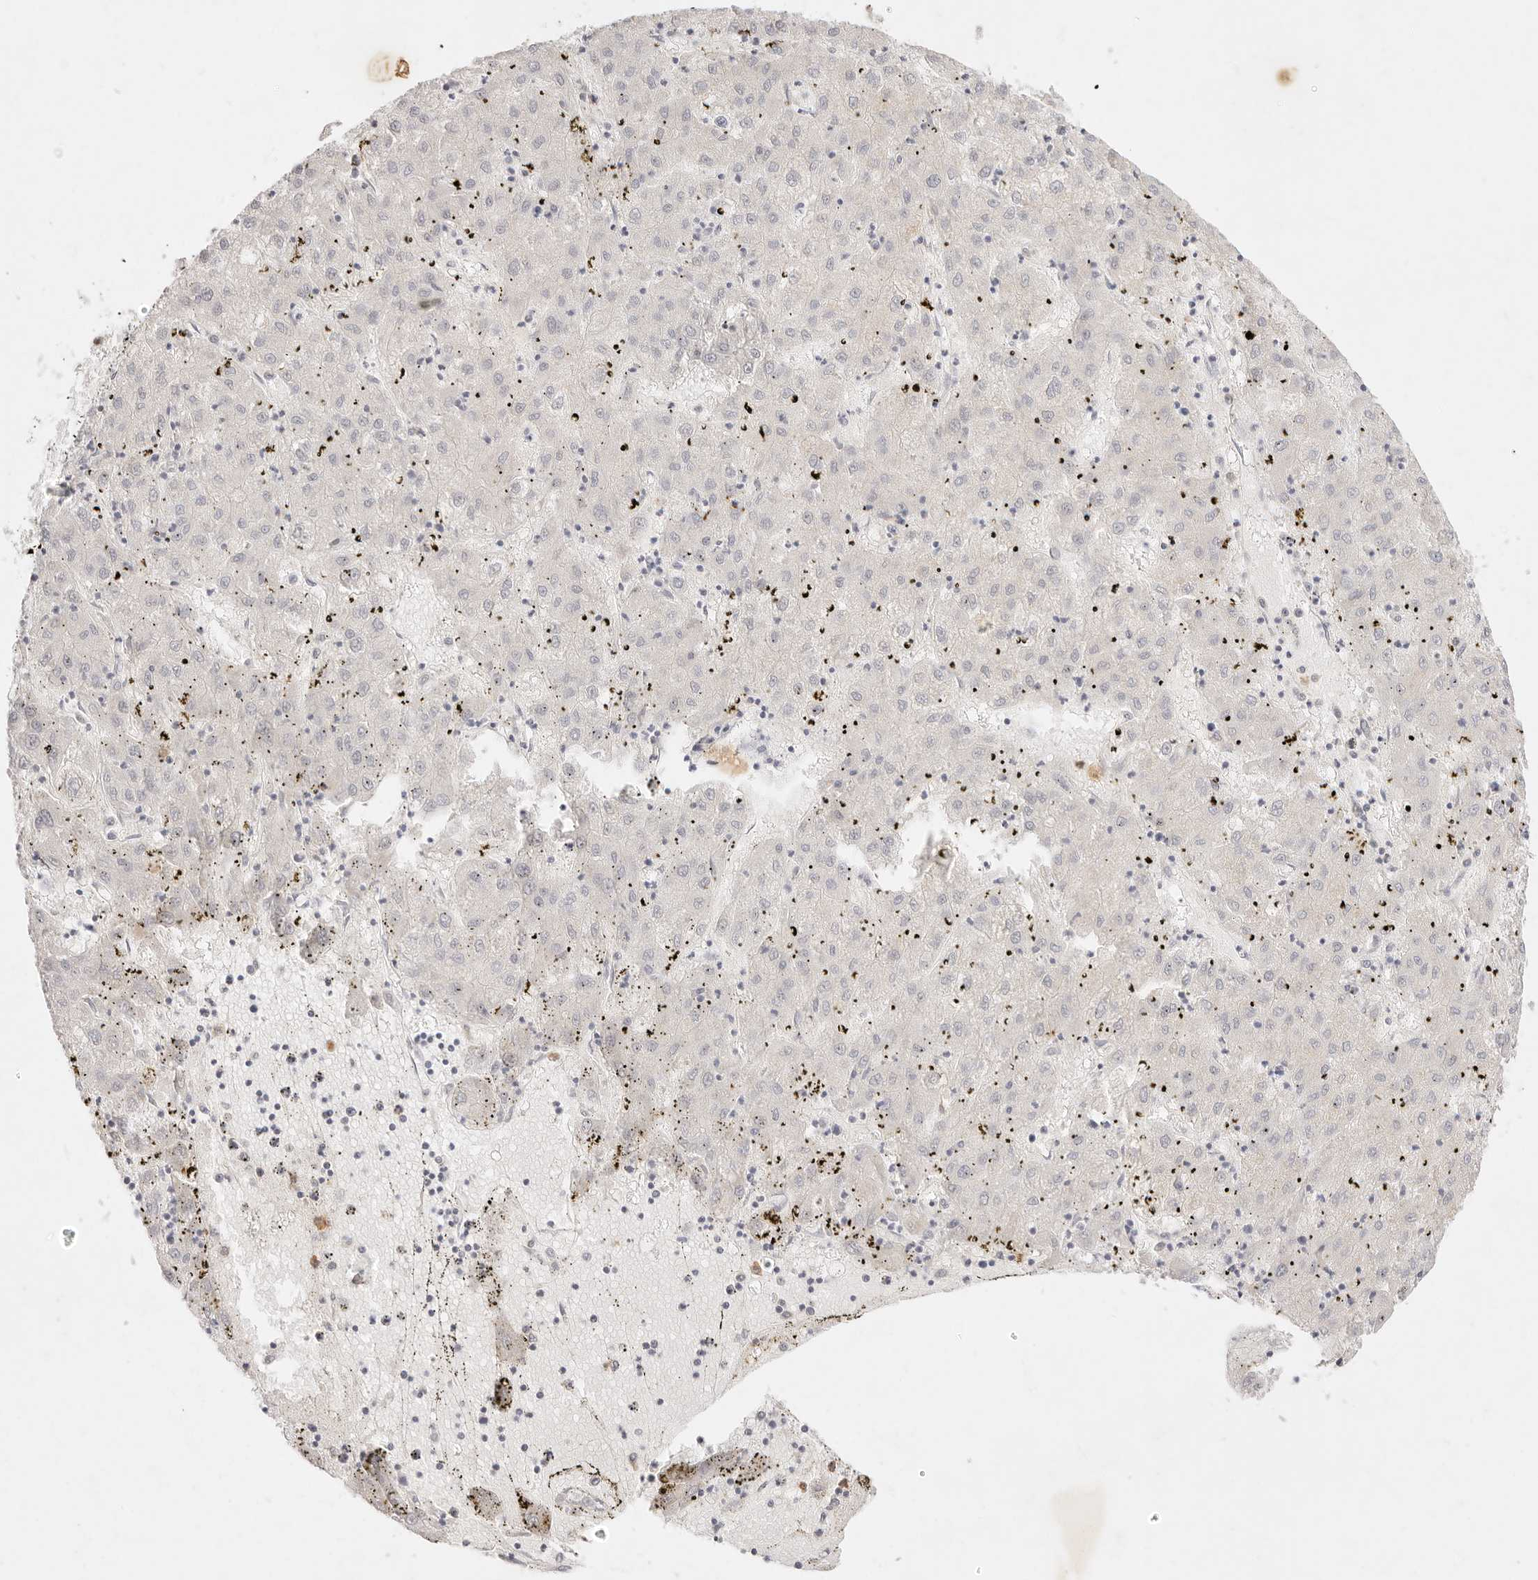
{"staining": {"intensity": "negative", "quantity": "none", "location": "none"}, "tissue": "liver cancer", "cell_type": "Tumor cells", "image_type": "cancer", "snomed": [{"axis": "morphology", "description": "Carcinoma, Hepatocellular, NOS"}, {"axis": "topography", "description": "Liver"}], "caption": "Tumor cells show no significant staining in hepatocellular carcinoma (liver). (Brightfield microscopy of DAB (3,3'-diaminobenzidine) IHC at high magnification).", "gene": "GPR84", "patient": {"sex": "male", "age": 72}}